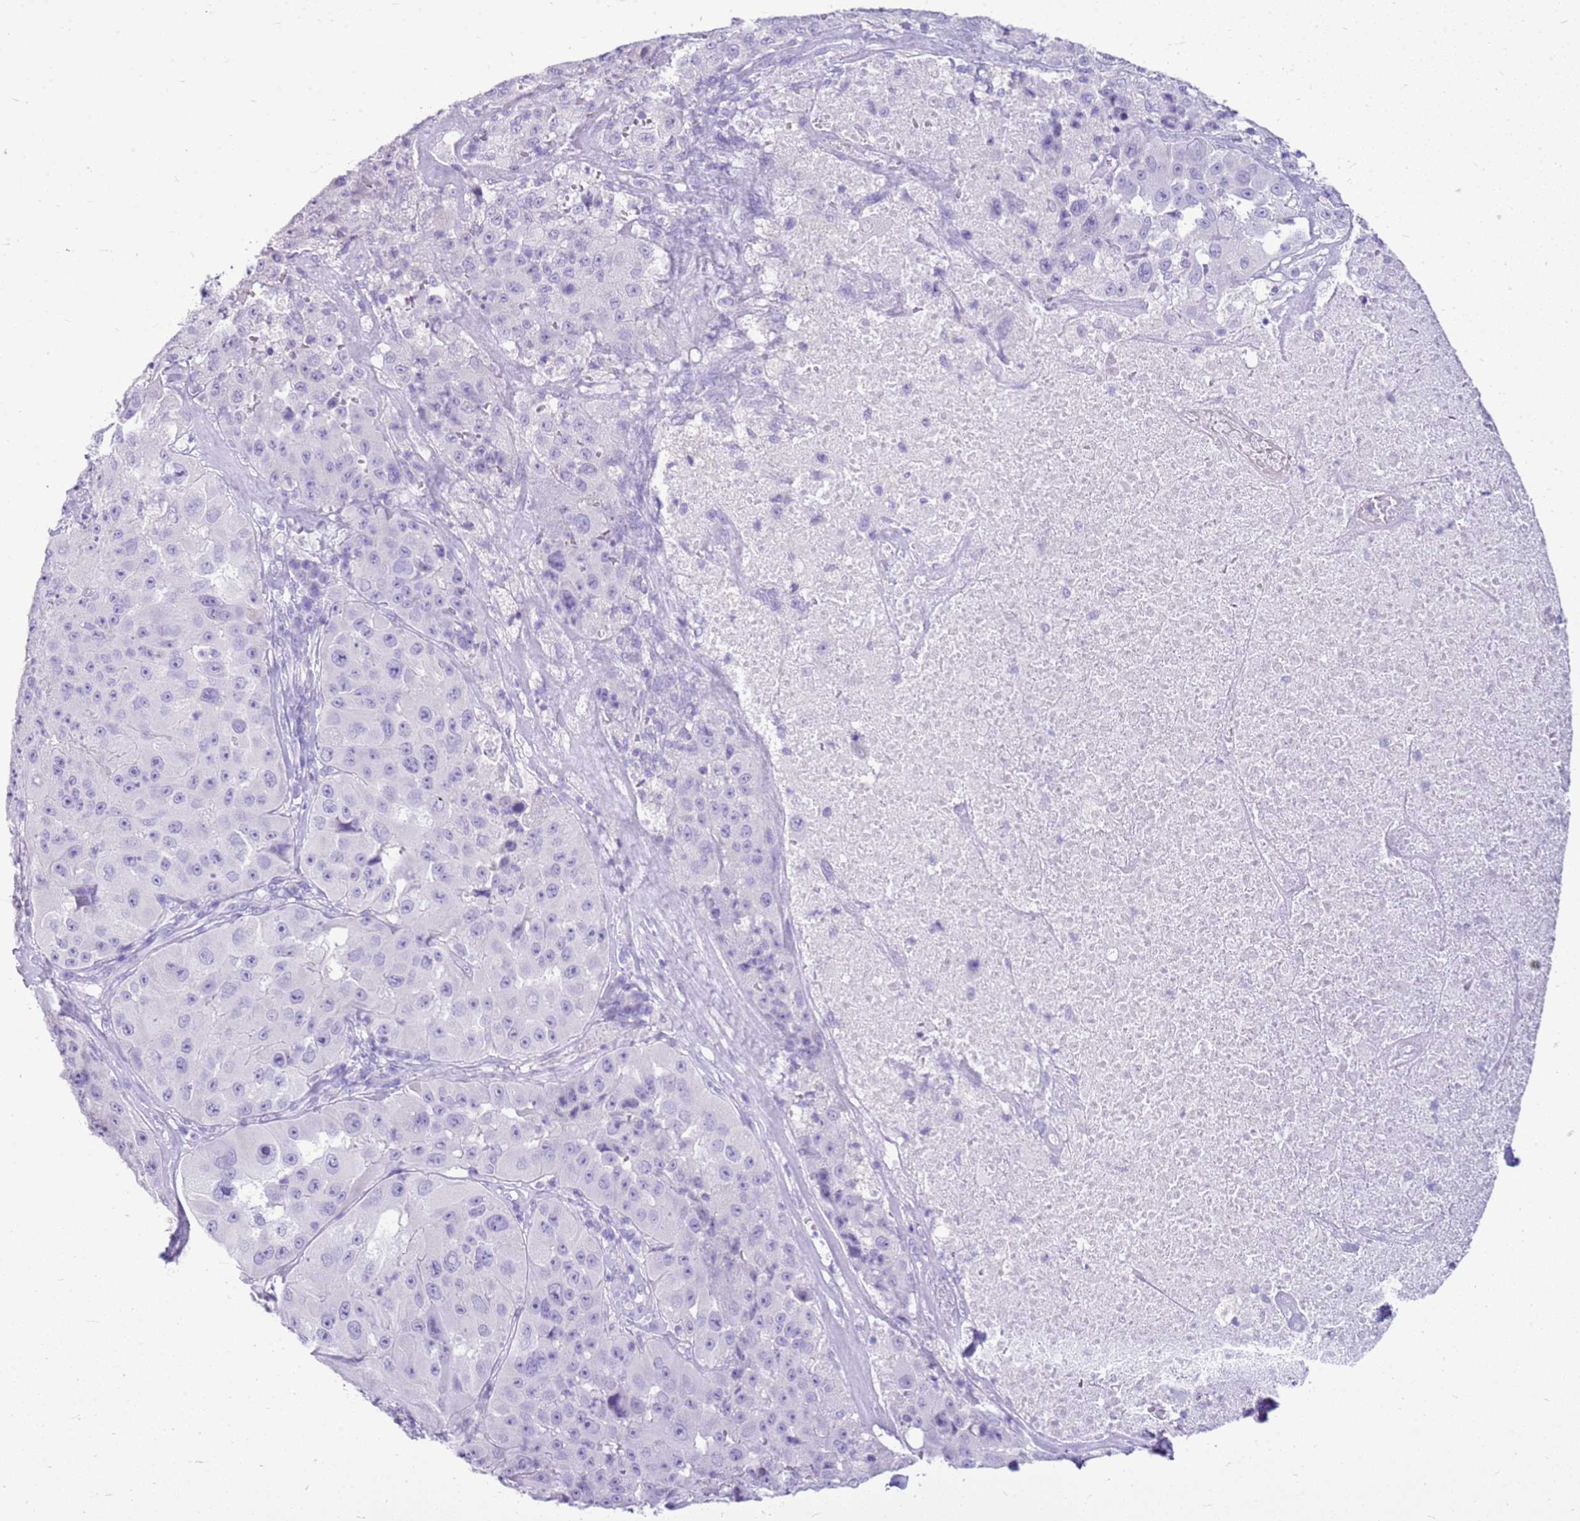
{"staining": {"intensity": "negative", "quantity": "none", "location": "none"}, "tissue": "melanoma", "cell_type": "Tumor cells", "image_type": "cancer", "snomed": [{"axis": "morphology", "description": "Malignant melanoma, Metastatic site"}, {"axis": "topography", "description": "Lymph node"}], "caption": "DAB immunohistochemical staining of human melanoma displays no significant staining in tumor cells.", "gene": "CA8", "patient": {"sex": "male", "age": 62}}